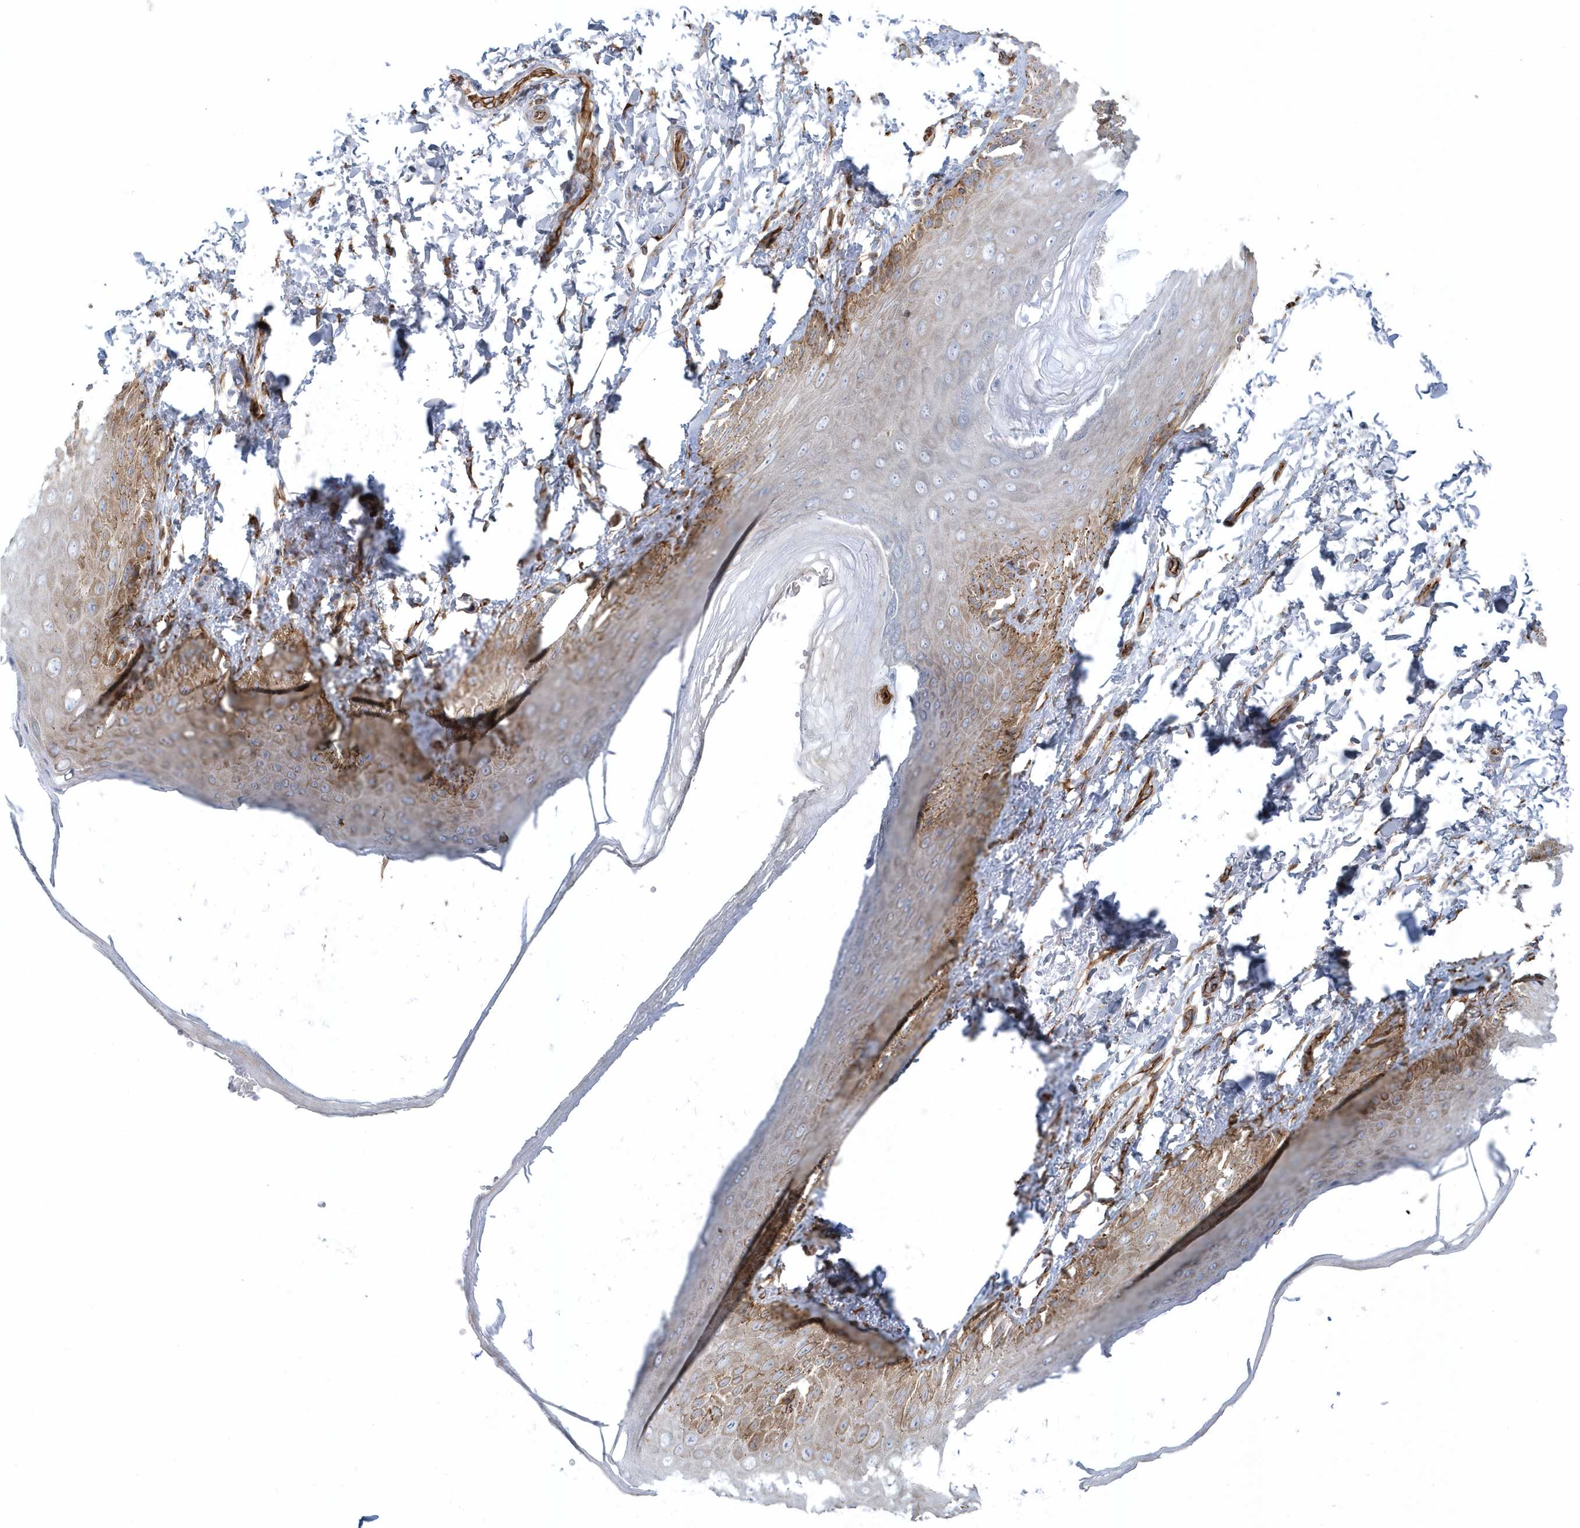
{"staining": {"intensity": "moderate", "quantity": "<25%", "location": "cytoplasmic/membranous"}, "tissue": "skin", "cell_type": "Epidermal cells", "image_type": "normal", "snomed": [{"axis": "morphology", "description": "Normal tissue, NOS"}, {"axis": "topography", "description": "Anal"}], "caption": "Immunohistochemical staining of normal skin exhibits <25% levels of moderate cytoplasmic/membranous protein positivity in about <25% of epidermal cells. The staining was performed using DAB (3,3'-diaminobenzidine) to visualize the protein expression in brown, while the nuclei were stained in blue with hematoxylin (Magnification: 20x).", "gene": "GPR152", "patient": {"sex": "male", "age": 44}}